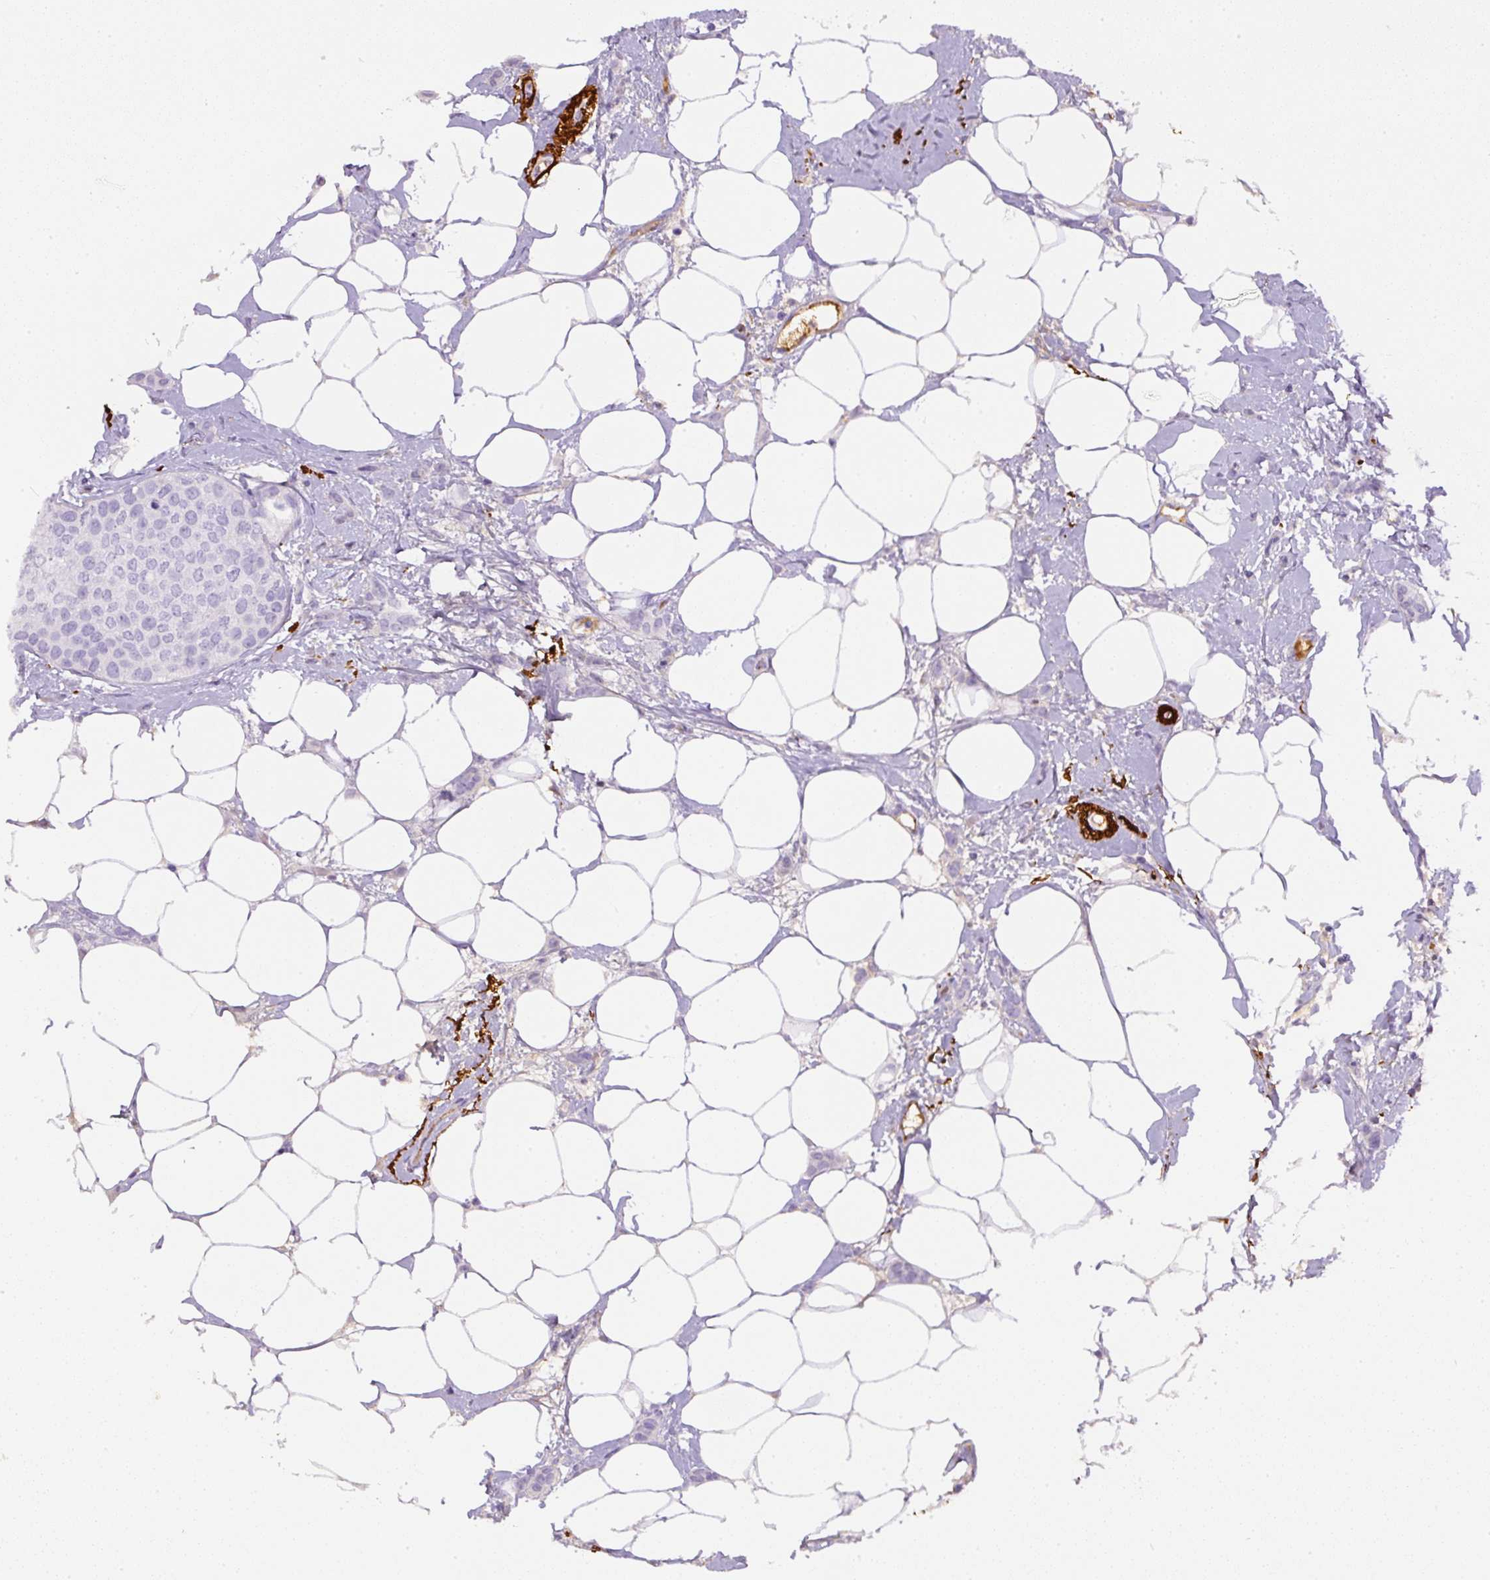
{"staining": {"intensity": "negative", "quantity": "none", "location": "none"}, "tissue": "breast cancer", "cell_type": "Tumor cells", "image_type": "cancer", "snomed": [{"axis": "morphology", "description": "Duct carcinoma"}, {"axis": "topography", "description": "Breast"}], "caption": "Breast cancer (infiltrating ductal carcinoma) was stained to show a protein in brown. There is no significant positivity in tumor cells. The staining is performed using DAB (3,3'-diaminobenzidine) brown chromogen with nuclei counter-stained in using hematoxylin.", "gene": "APCS", "patient": {"sex": "female", "age": 72}}